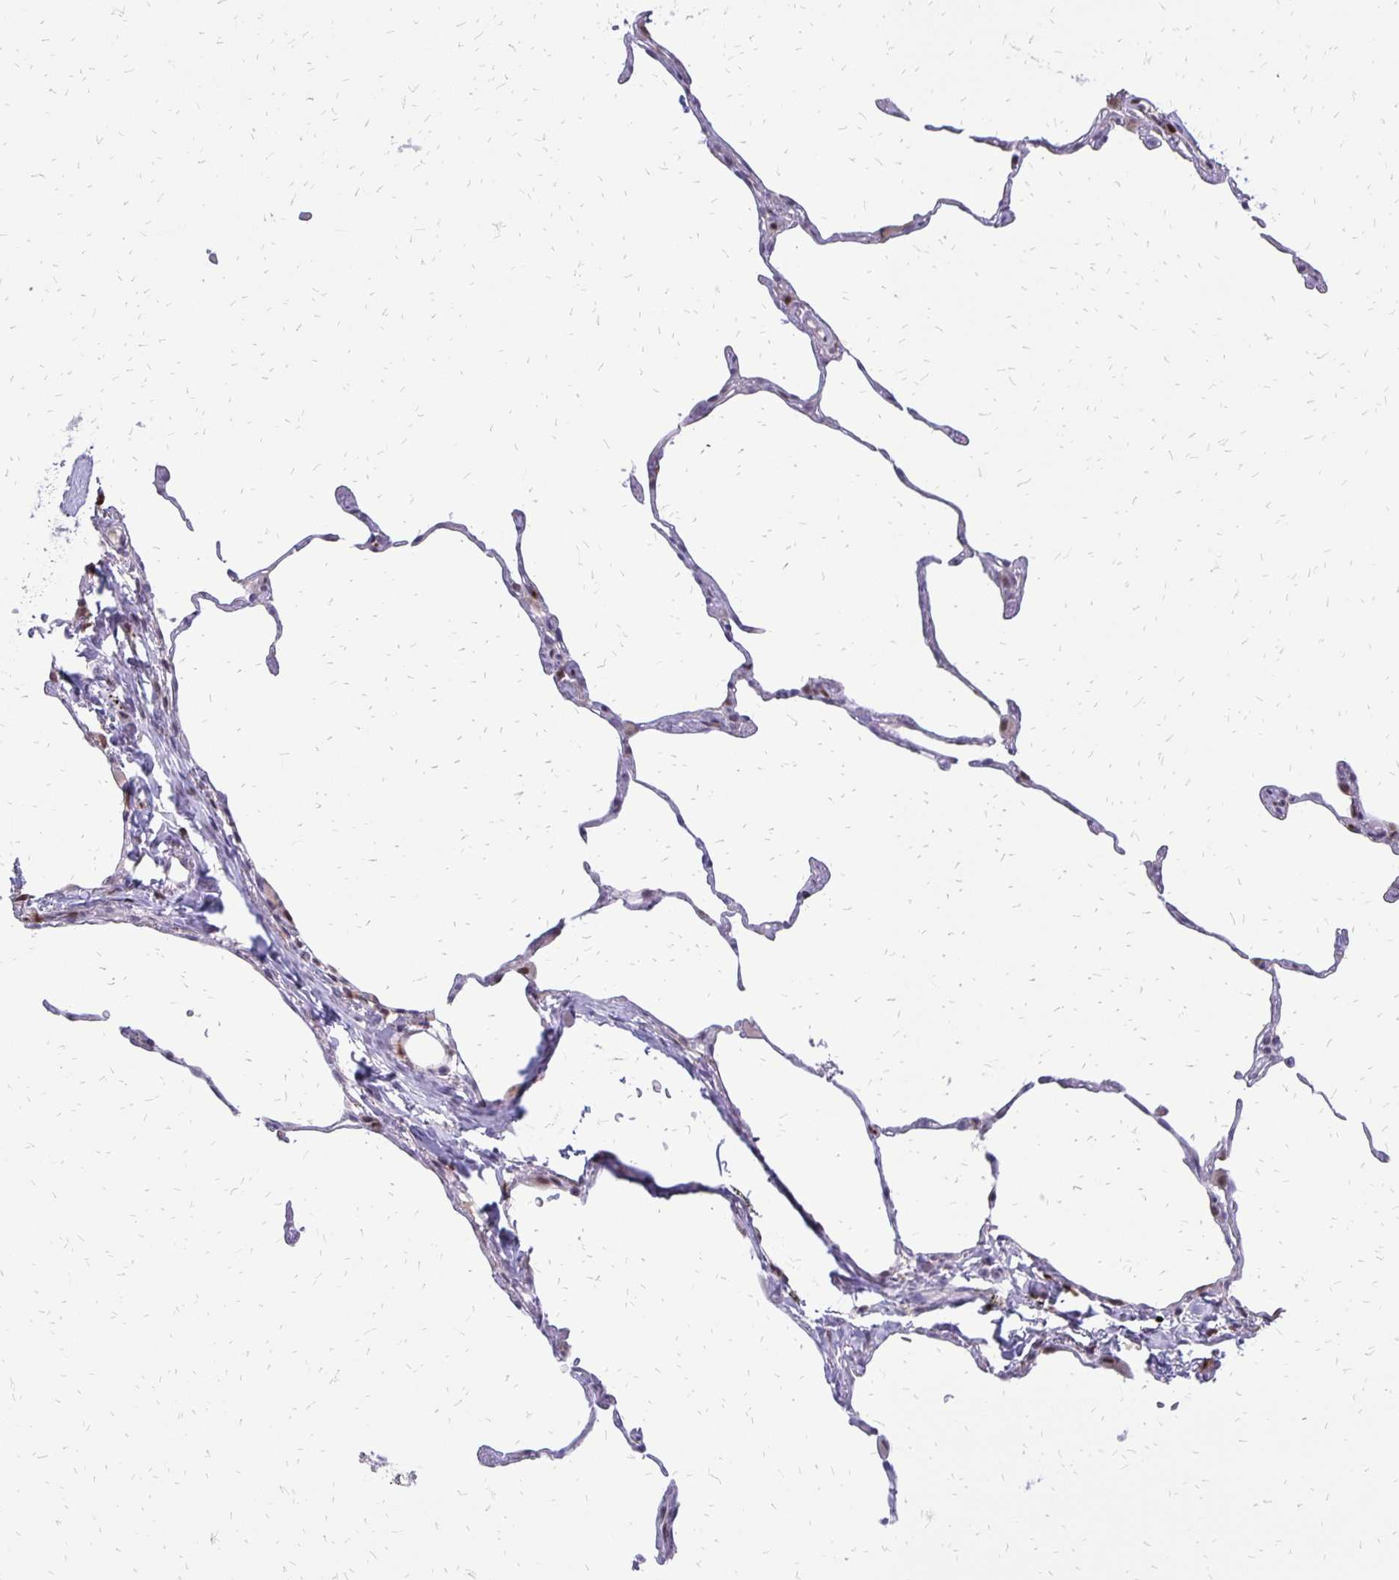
{"staining": {"intensity": "moderate", "quantity": "<25%", "location": "nuclear"}, "tissue": "lung", "cell_type": "Alveolar cells", "image_type": "normal", "snomed": [{"axis": "morphology", "description": "Normal tissue, NOS"}, {"axis": "topography", "description": "Lung"}], "caption": "Lung stained with immunohistochemistry (IHC) shows moderate nuclear expression in approximately <25% of alveolar cells.", "gene": "DCK", "patient": {"sex": "female", "age": 57}}